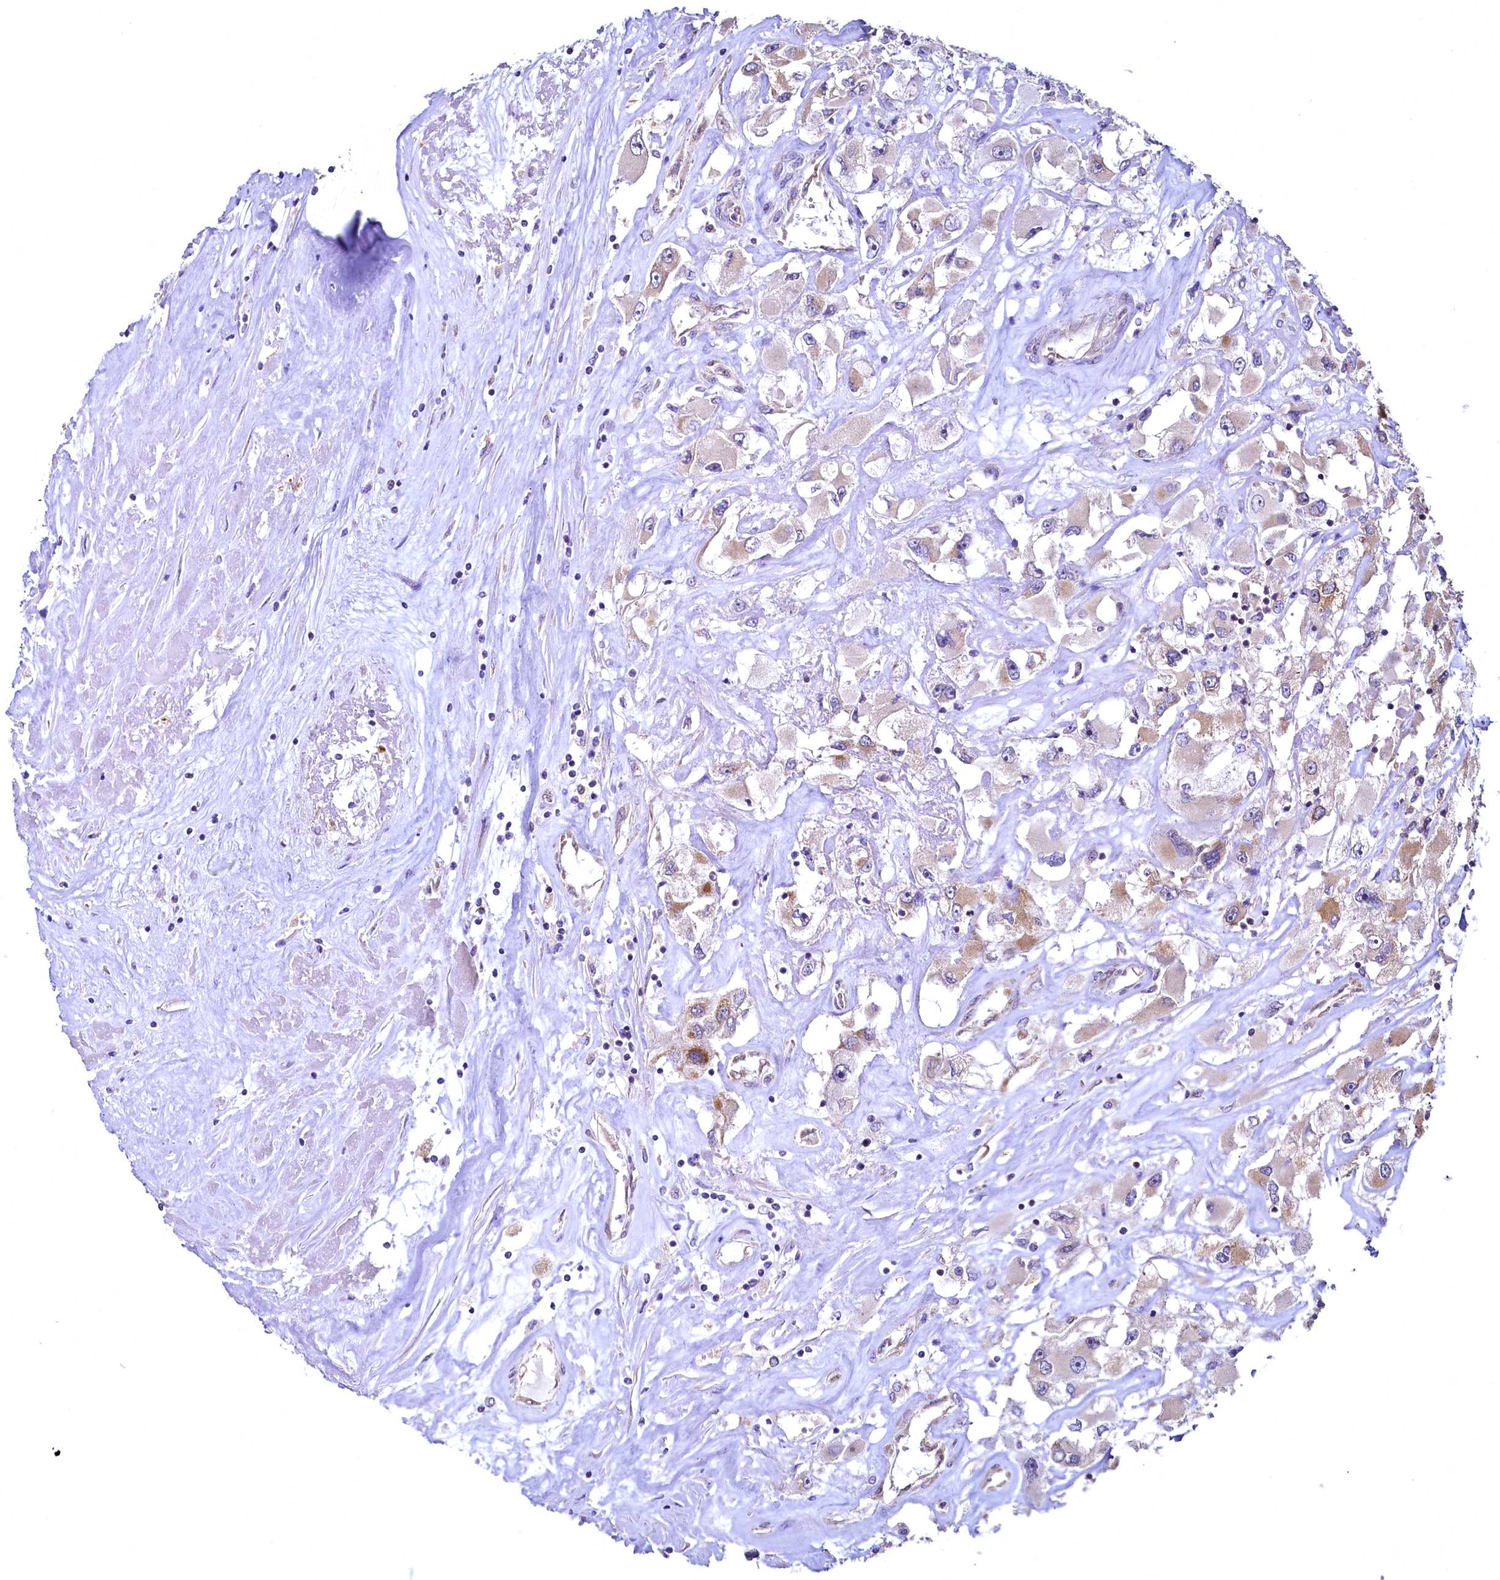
{"staining": {"intensity": "moderate", "quantity": "<25%", "location": "cytoplasmic/membranous"}, "tissue": "renal cancer", "cell_type": "Tumor cells", "image_type": "cancer", "snomed": [{"axis": "morphology", "description": "Adenocarcinoma, NOS"}, {"axis": "topography", "description": "Kidney"}], "caption": "Renal adenocarcinoma stained with DAB (3,3'-diaminobenzidine) IHC reveals low levels of moderate cytoplasmic/membranous staining in about <25% of tumor cells.", "gene": "MRPL57", "patient": {"sex": "female", "age": 52}}